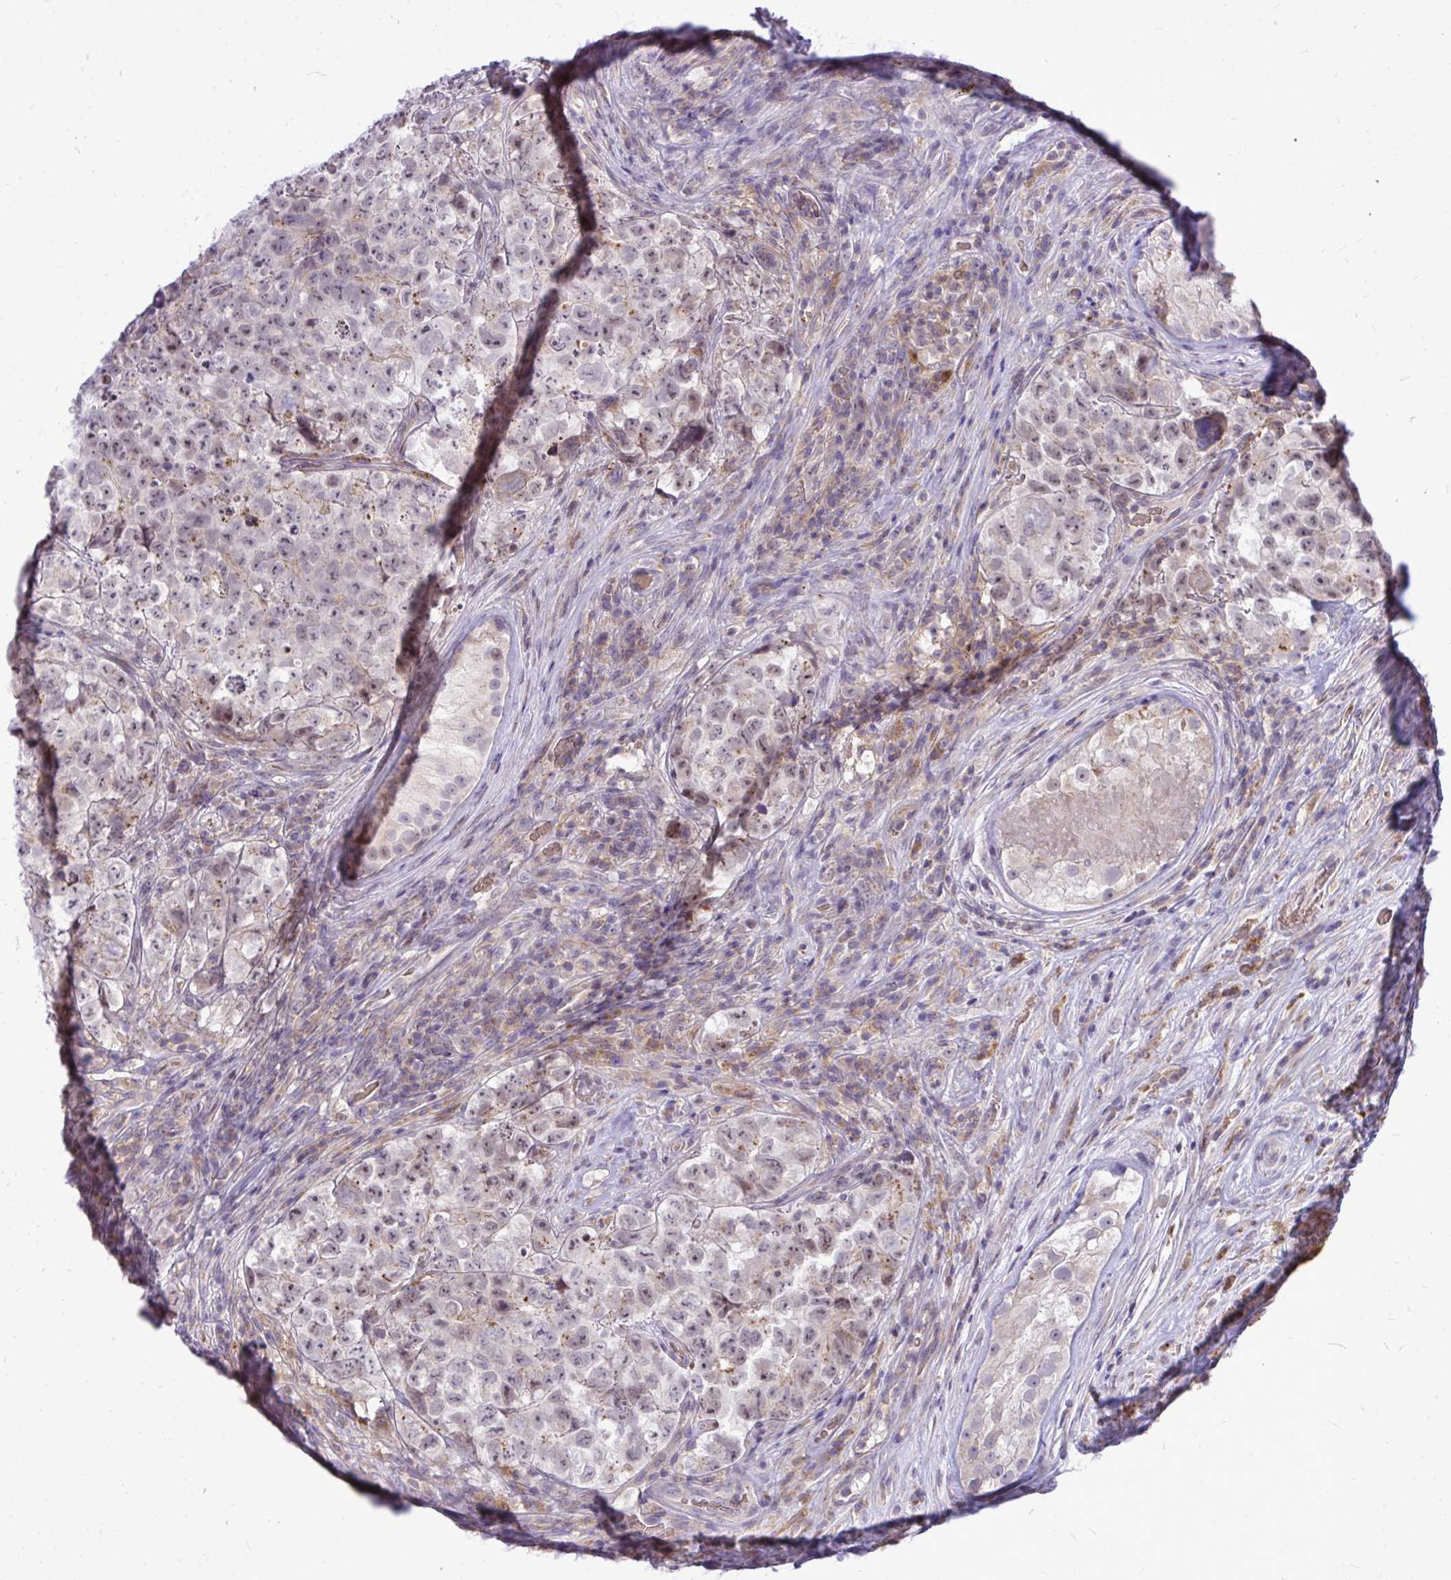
{"staining": {"intensity": "negative", "quantity": "none", "location": "none"}, "tissue": "testis cancer", "cell_type": "Tumor cells", "image_type": "cancer", "snomed": [{"axis": "morphology", "description": "Carcinoma, Embryonal, NOS"}, {"axis": "topography", "description": "Testis"}], "caption": "Testis cancer (embryonal carcinoma) was stained to show a protein in brown. There is no significant positivity in tumor cells.", "gene": "ZSCAN25", "patient": {"sex": "male", "age": 18}}